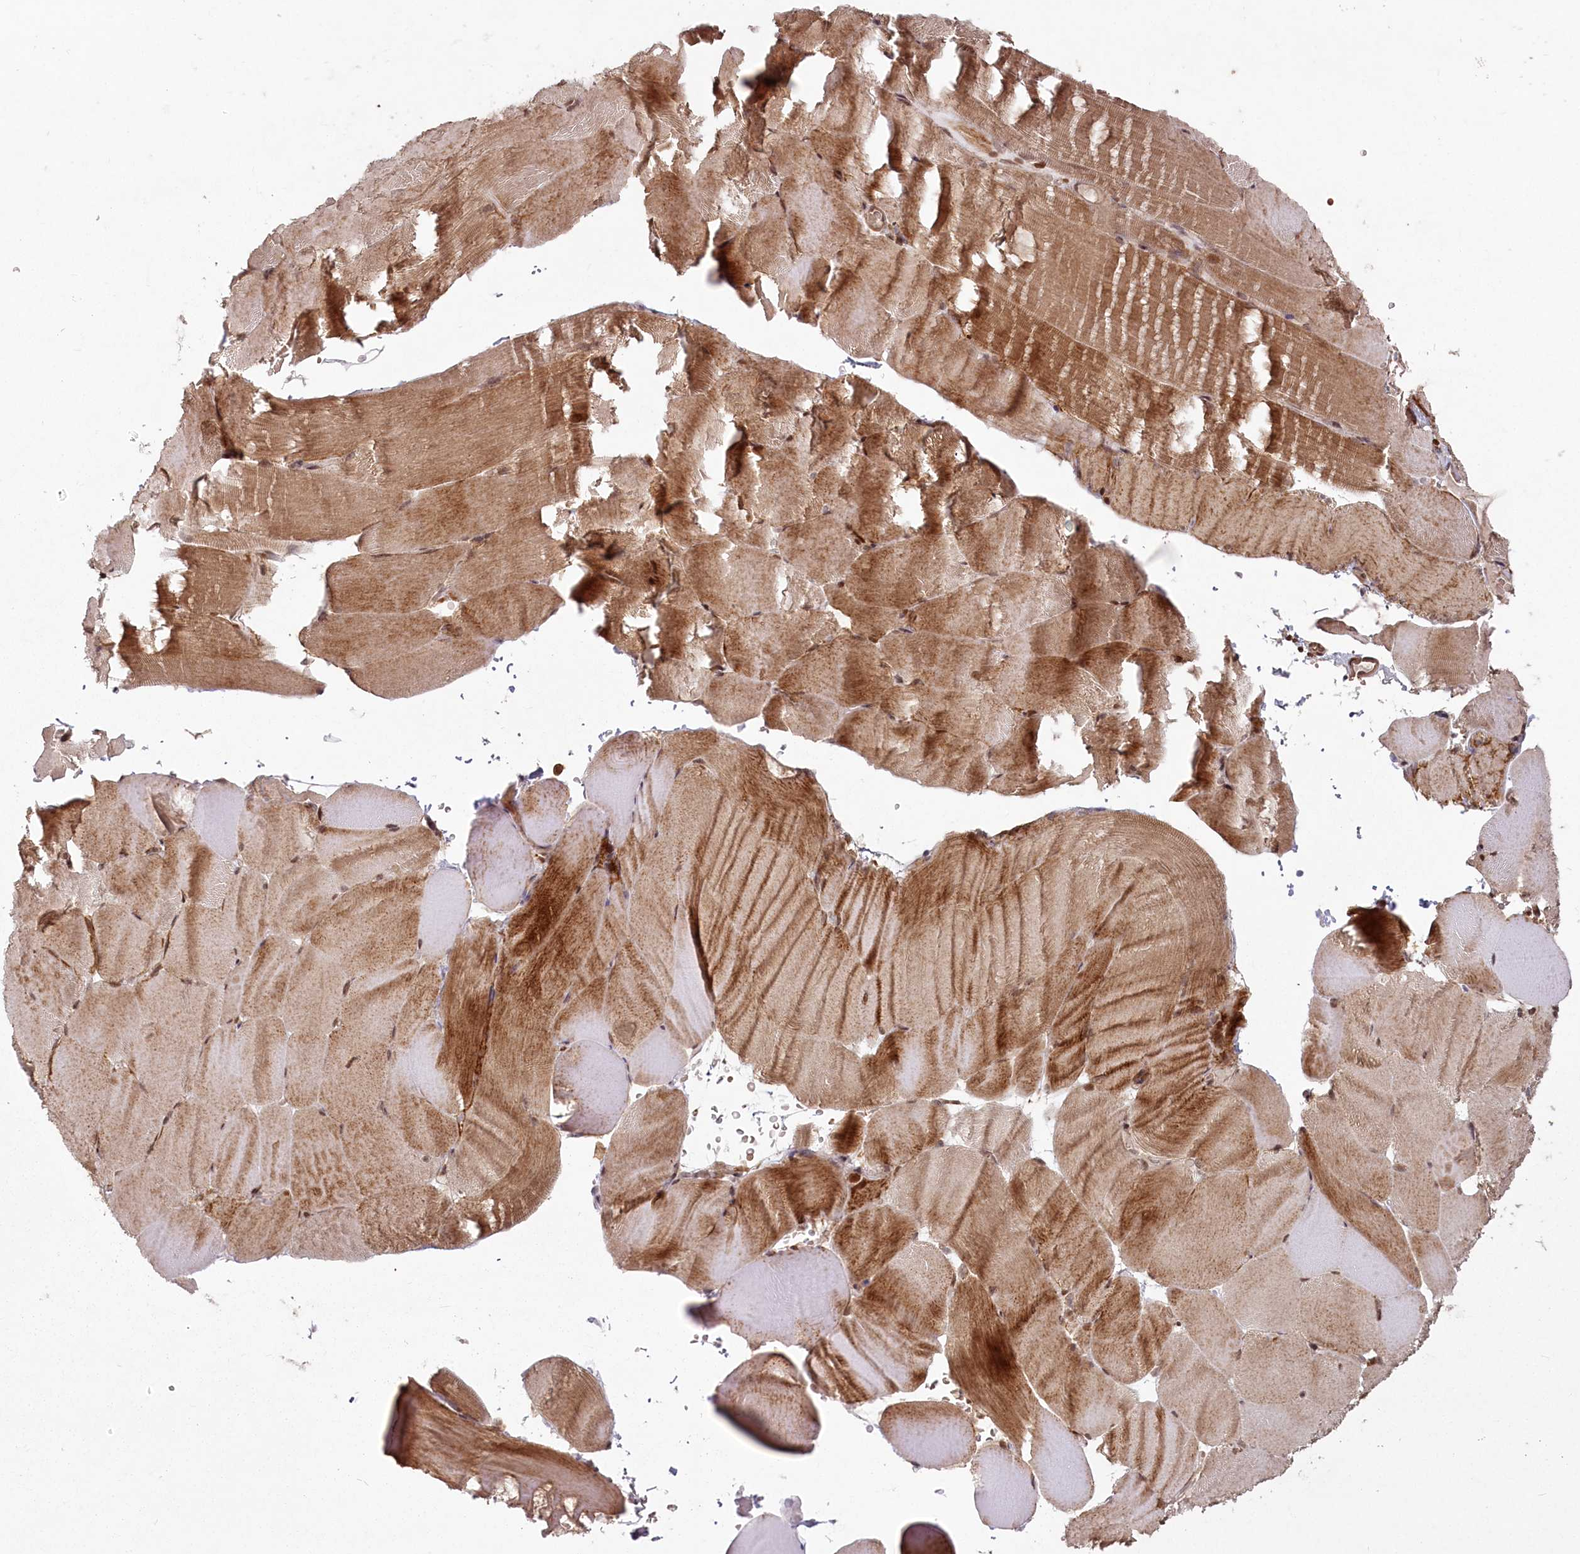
{"staining": {"intensity": "moderate", "quantity": ">75%", "location": "cytoplasmic/membranous,nuclear"}, "tissue": "skeletal muscle", "cell_type": "Myocytes", "image_type": "normal", "snomed": [{"axis": "morphology", "description": "Normal tissue, NOS"}, {"axis": "topography", "description": "Skeletal muscle"}, {"axis": "topography", "description": "Parathyroid gland"}], "caption": "Immunohistochemistry of unremarkable human skeletal muscle reveals medium levels of moderate cytoplasmic/membranous,nuclear staining in about >75% of myocytes.", "gene": "MICU1", "patient": {"sex": "female", "age": 37}}